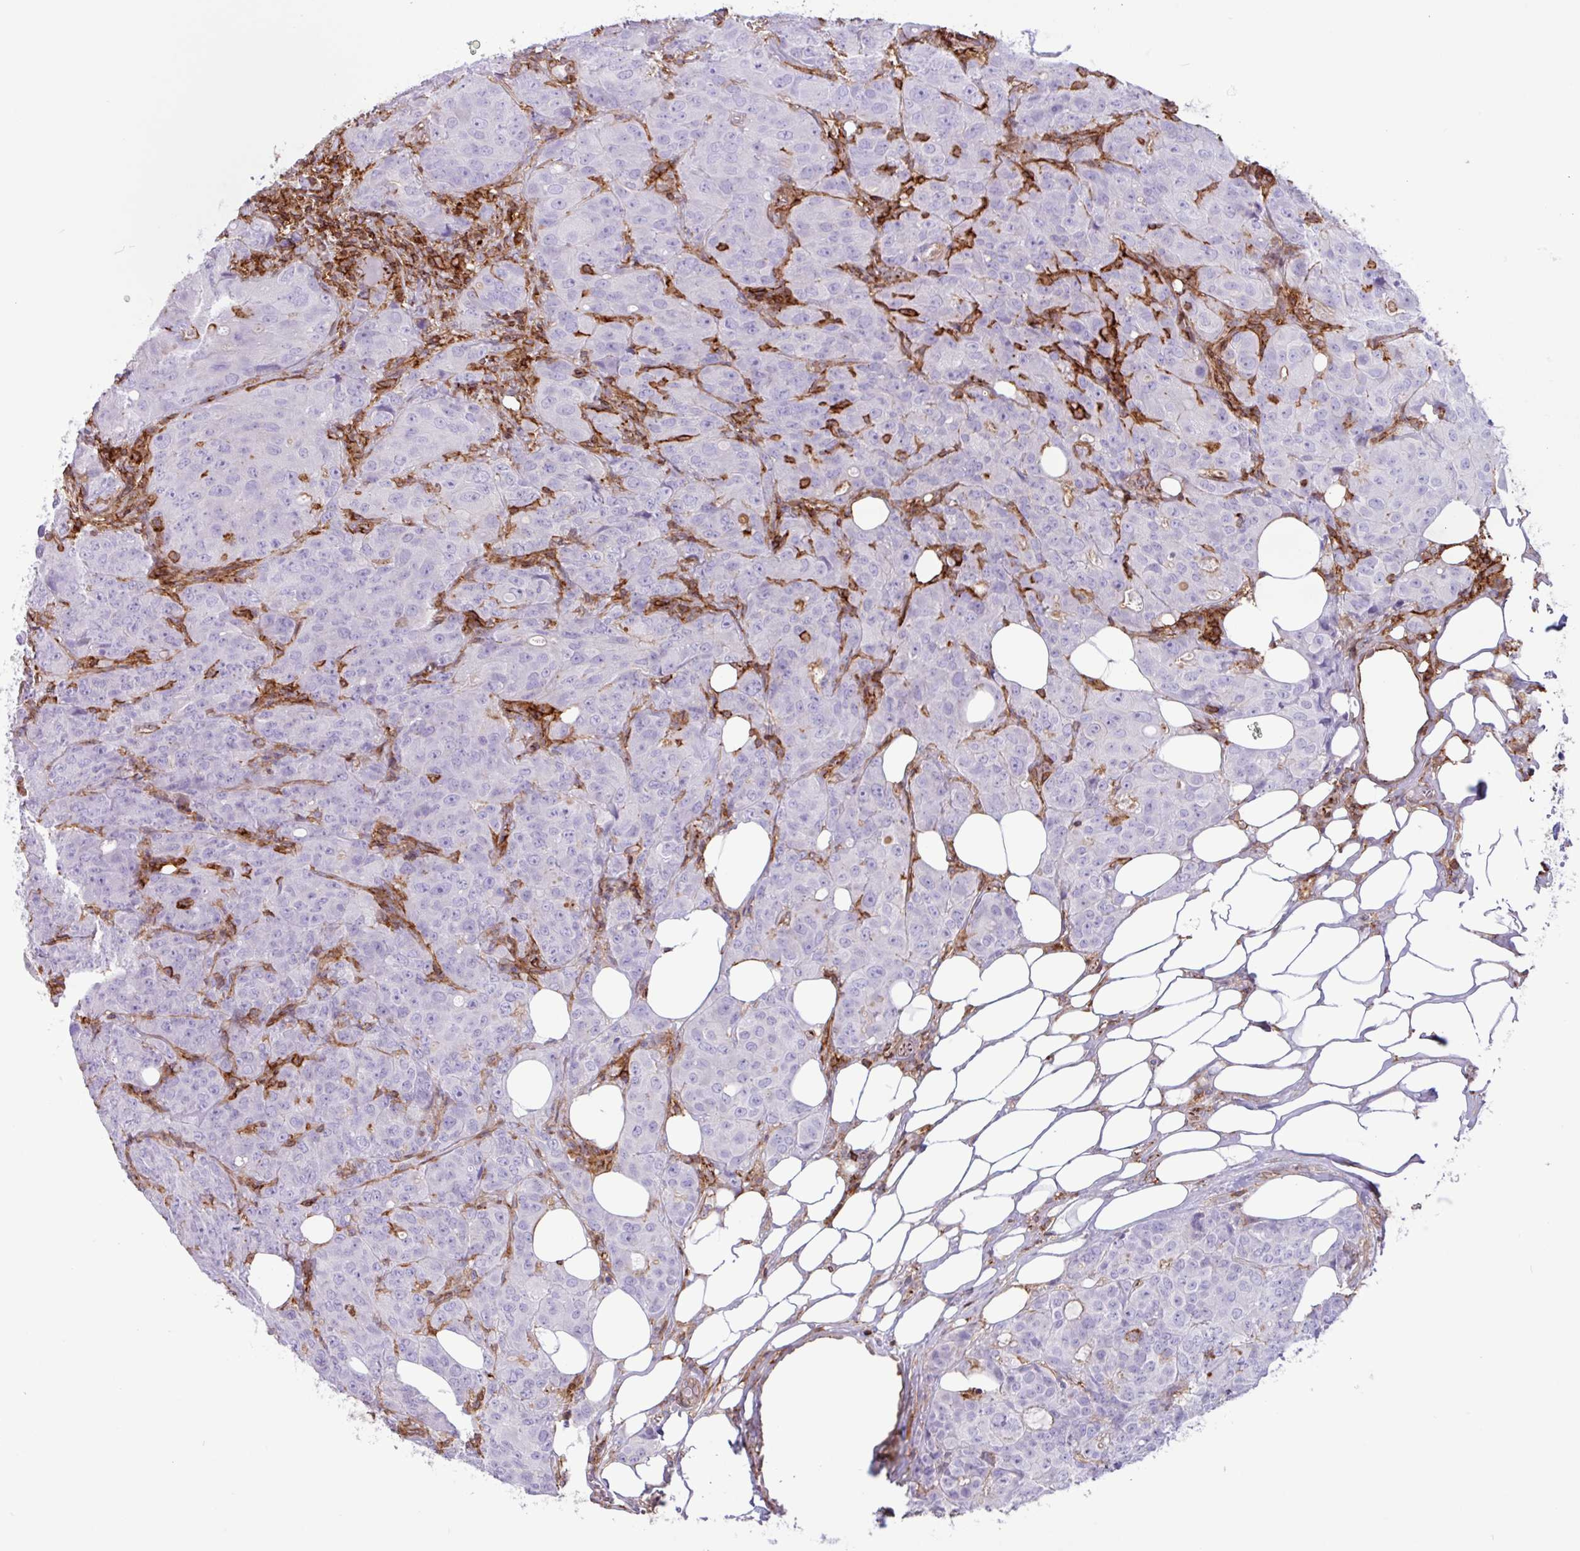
{"staining": {"intensity": "negative", "quantity": "none", "location": "none"}, "tissue": "breast cancer", "cell_type": "Tumor cells", "image_type": "cancer", "snomed": [{"axis": "morphology", "description": "Duct carcinoma"}, {"axis": "topography", "description": "Breast"}], "caption": "Breast intraductal carcinoma stained for a protein using immunohistochemistry demonstrates no staining tumor cells.", "gene": "PPP1R18", "patient": {"sex": "female", "age": 43}}